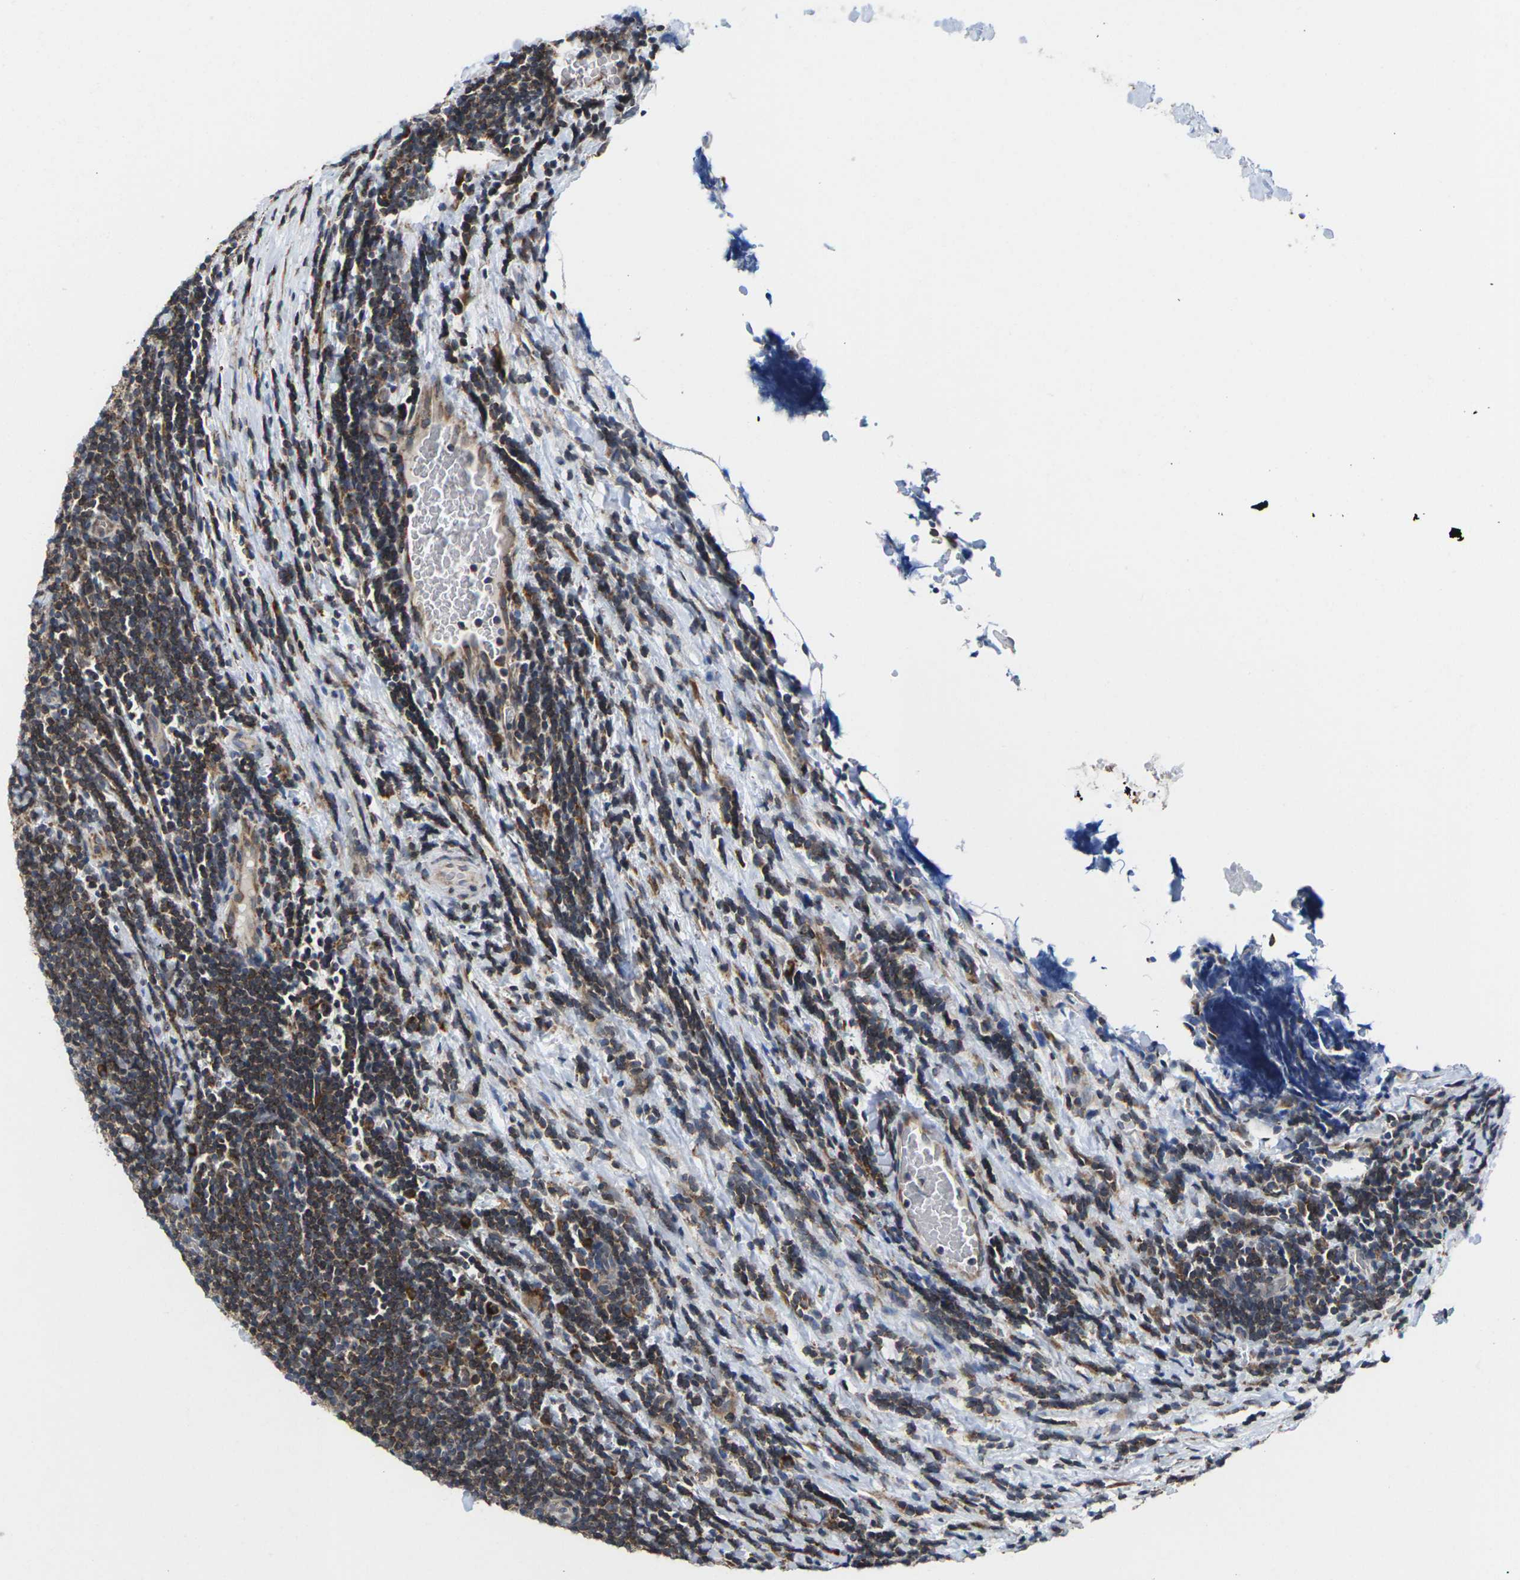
{"staining": {"intensity": "moderate", "quantity": "25%-75%", "location": "cytoplasmic/membranous"}, "tissue": "lymphoma", "cell_type": "Tumor cells", "image_type": "cancer", "snomed": [{"axis": "morphology", "description": "Malignant lymphoma, non-Hodgkin's type, Low grade"}, {"axis": "topography", "description": "Lymph node"}], "caption": "Immunohistochemistry of human malignant lymphoma, non-Hodgkin's type (low-grade) demonstrates medium levels of moderate cytoplasmic/membranous positivity in about 25%-75% of tumor cells.", "gene": "PDZK1IP1", "patient": {"sex": "male", "age": 83}}